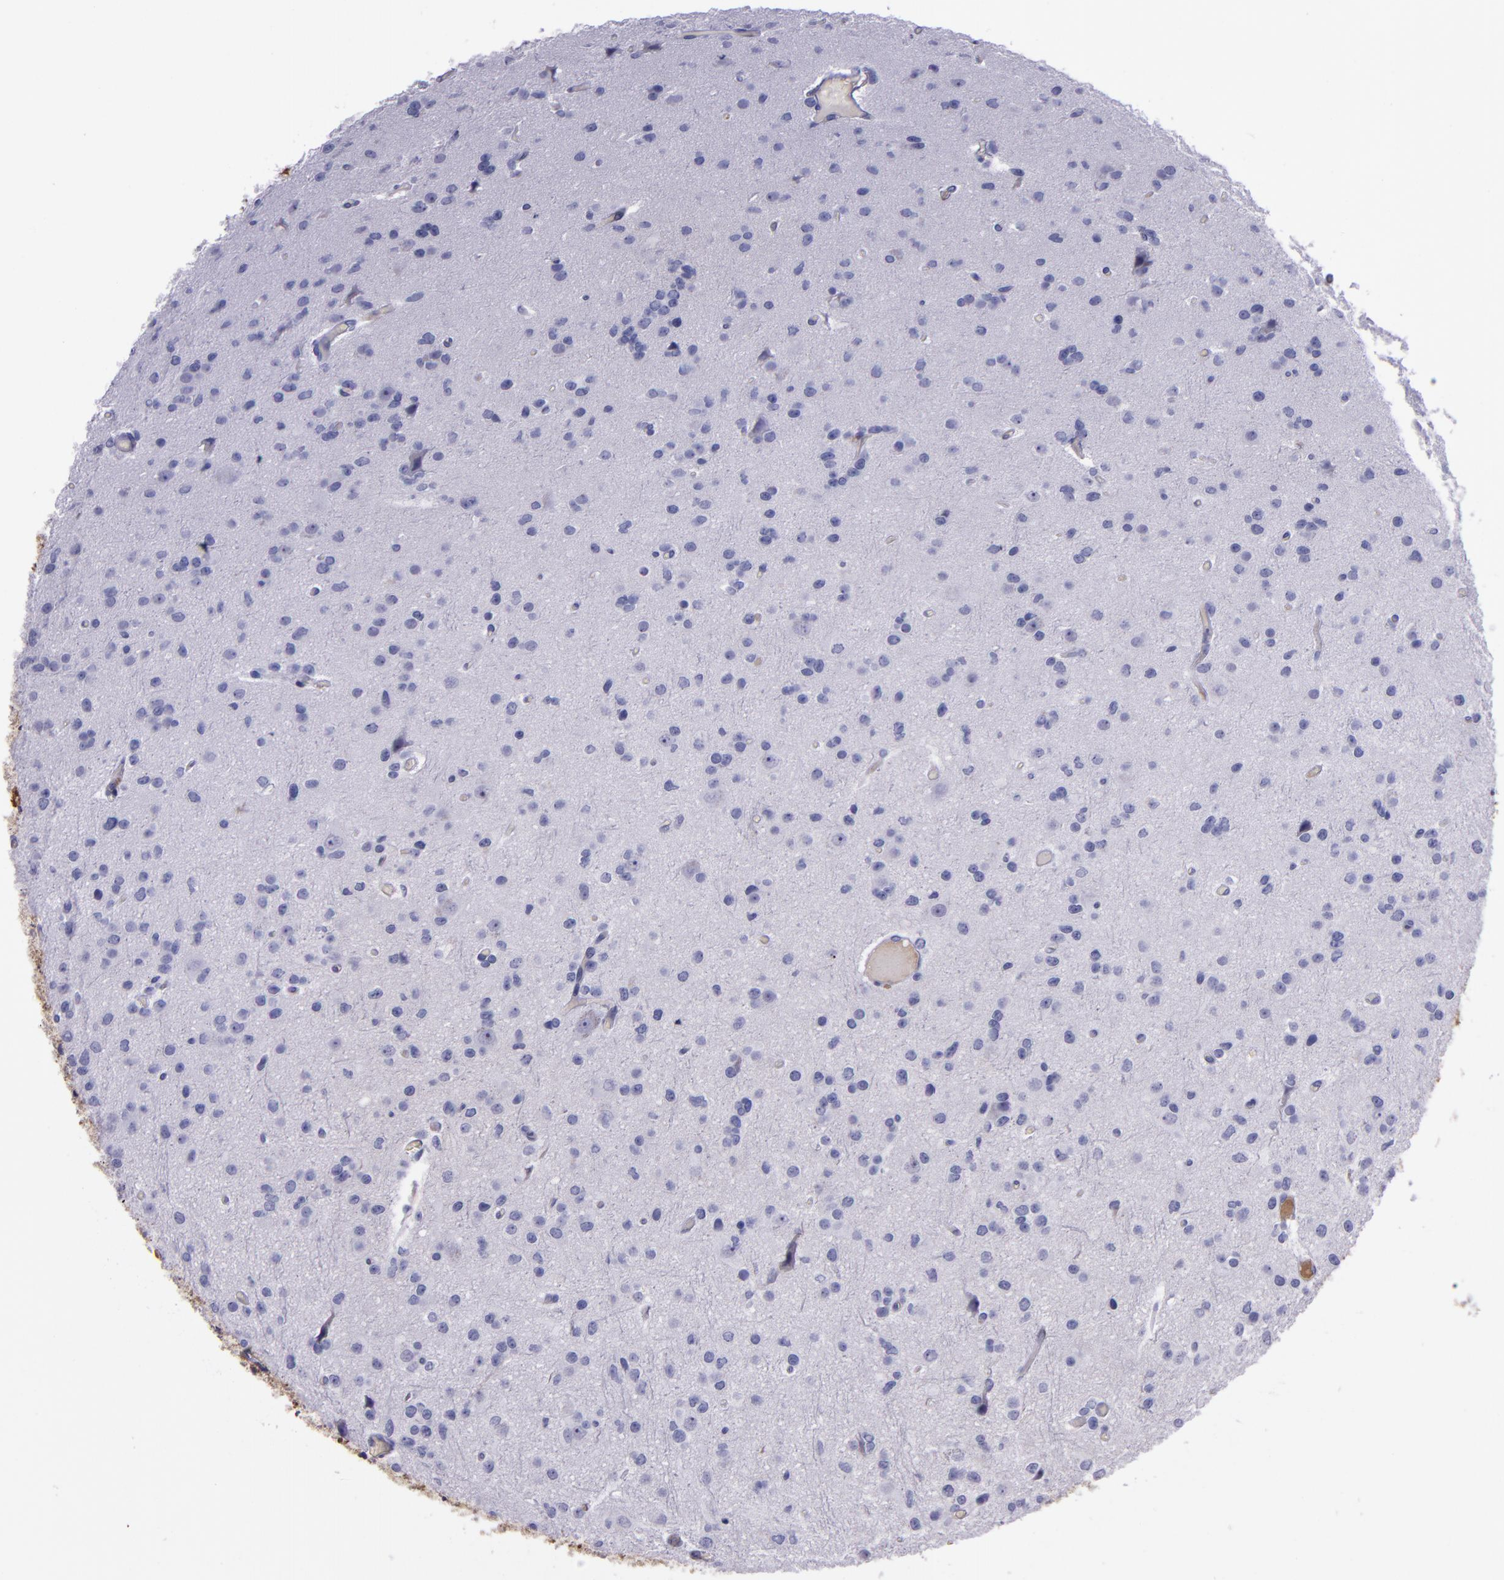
{"staining": {"intensity": "negative", "quantity": "none", "location": "none"}, "tissue": "glioma", "cell_type": "Tumor cells", "image_type": "cancer", "snomed": [{"axis": "morphology", "description": "Glioma, malignant, Low grade"}, {"axis": "topography", "description": "Brain"}], "caption": "This is an immunohistochemistry micrograph of human malignant glioma (low-grade). There is no expression in tumor cells.", "gene": "APOH", "patient": {"sex": "male", "age": 42}}